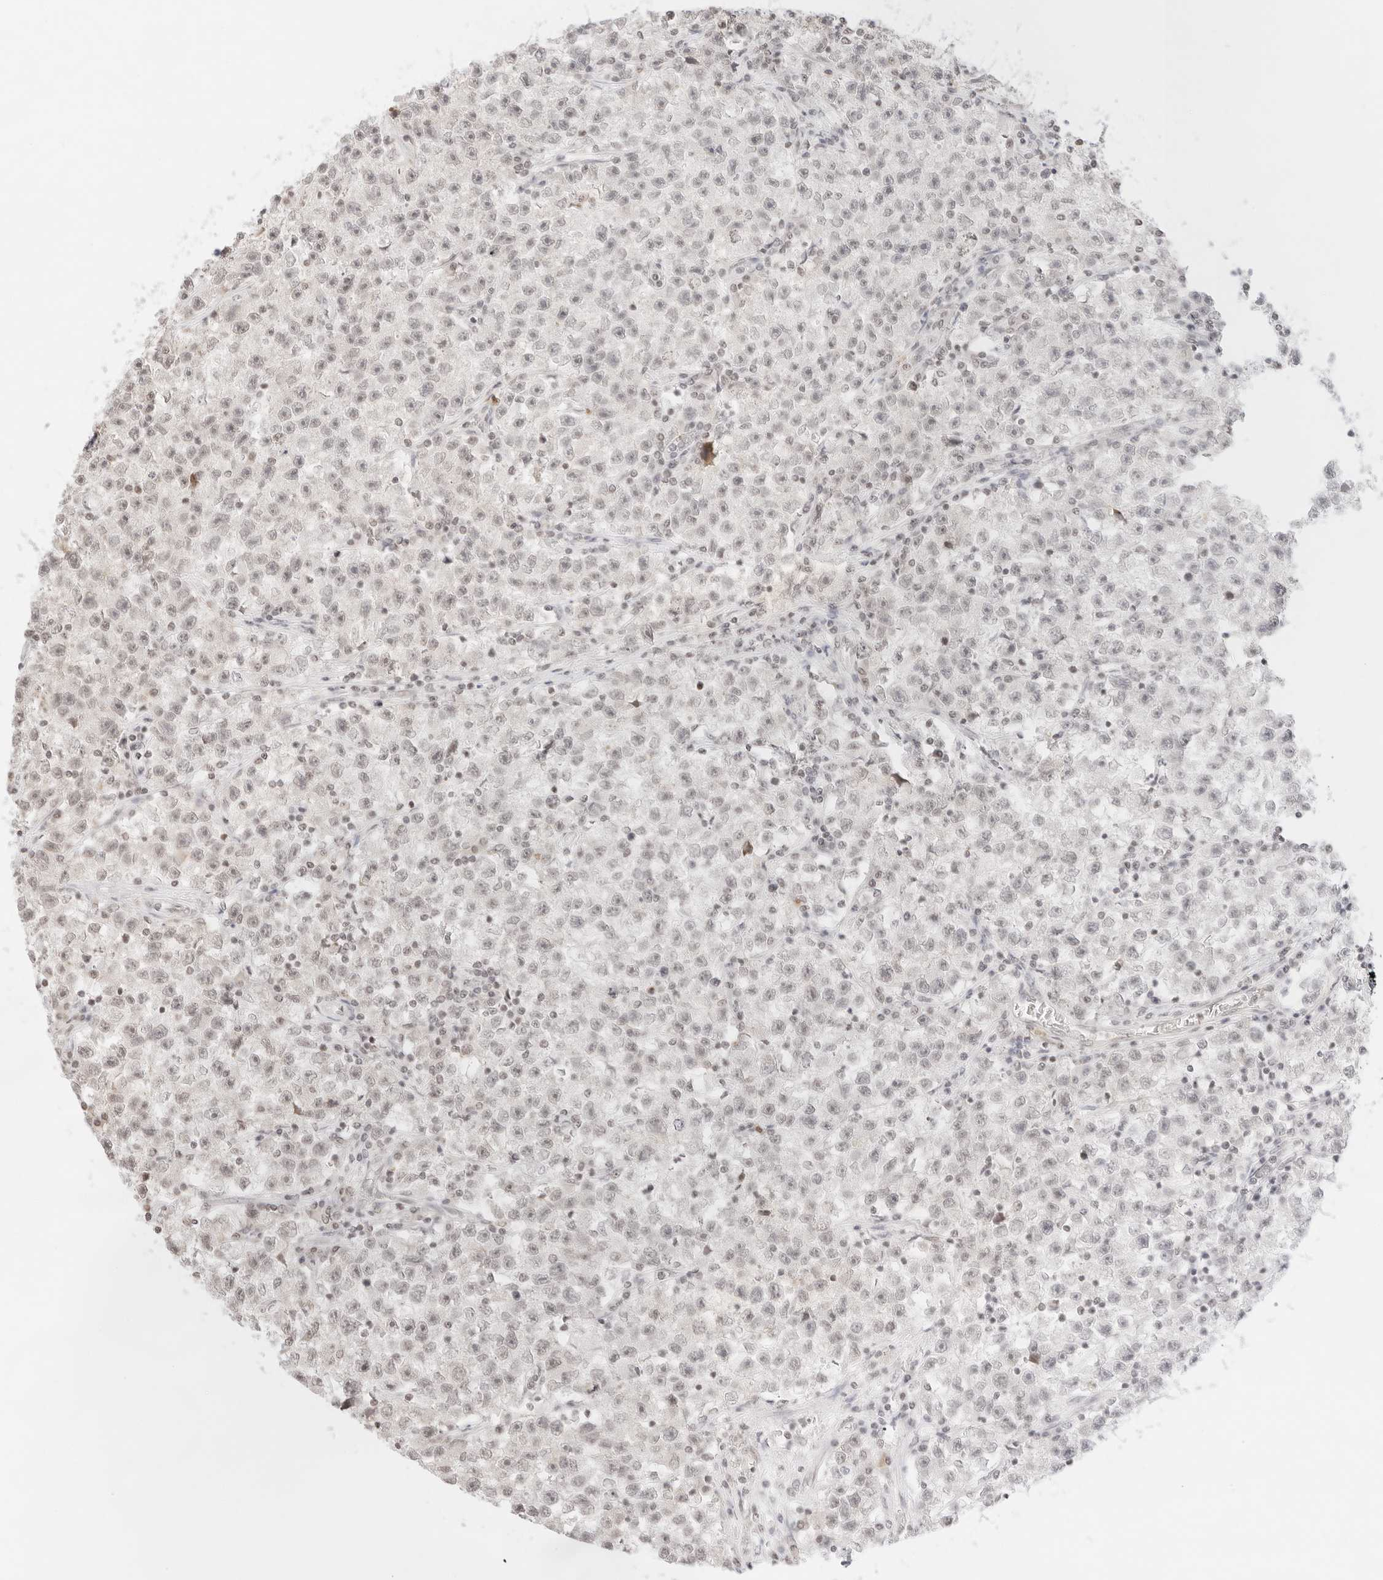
{"staining": {"intensity": "negative", "quantity": "none", "location": "none"}, "tissue": "testis cancer", "cell_type": "Tumor cells", "image_type": "cancer", "snomed": [{"axis": "morphology", "description": "Seminoma, NOS"}, {"axis": "topography", "description": "Testis"}], "caption": "Tumor cells show no significant staining in testis seminoma. The staining was performed using DAB to visualize the protein expression in brown, while the nuclei were stained in blue with hematoxylin (Magnification: 20x).", "gene": "GNAS", "patient": {"sex": "male", "age": 22}}